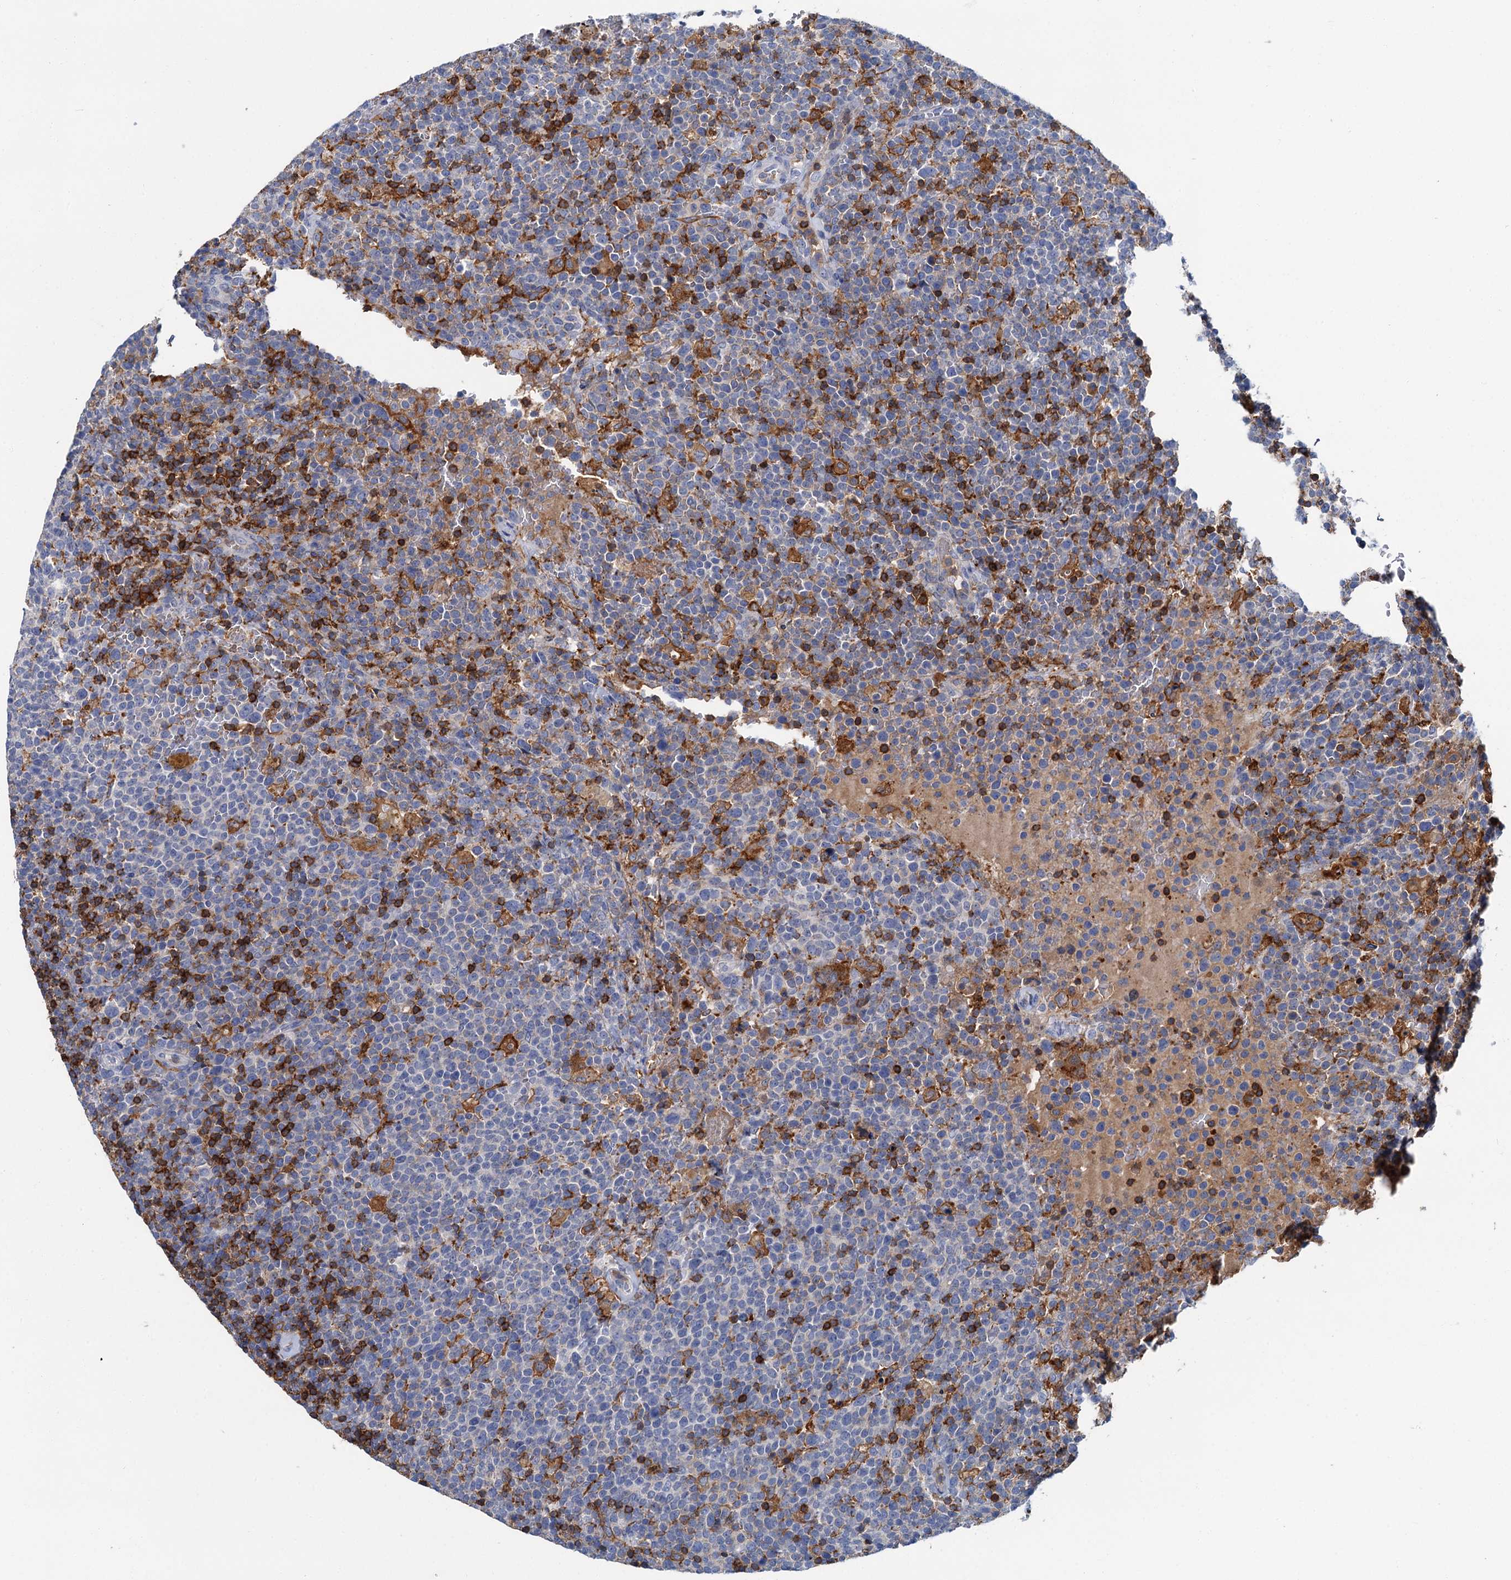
{"staining": {"intensity": "moderate", "quantity": "<25%", "location": "cytoplasmic/membranous"}, "tissue": "lymphoma", "cell_type": "Tumor cells", "image_type": "cancer", "snomed": [{"axis": "morphology", "description": "Malignant lymphoma, non-Hodgkin's type, High grade"}, {"axis": "topography", "description": "Lymph node"}], "caption": "The immunohistochemical stain shows moderate cytoplasmic/membranous expression in tumor cells of malignant lymphoma, non-Hodgkin's type (high-grade) tissue. (DAB IHC with brightfield microscopy, high magnification).", "gene": "FGFR2", "patient": {"sex": "male", "age": 61}}